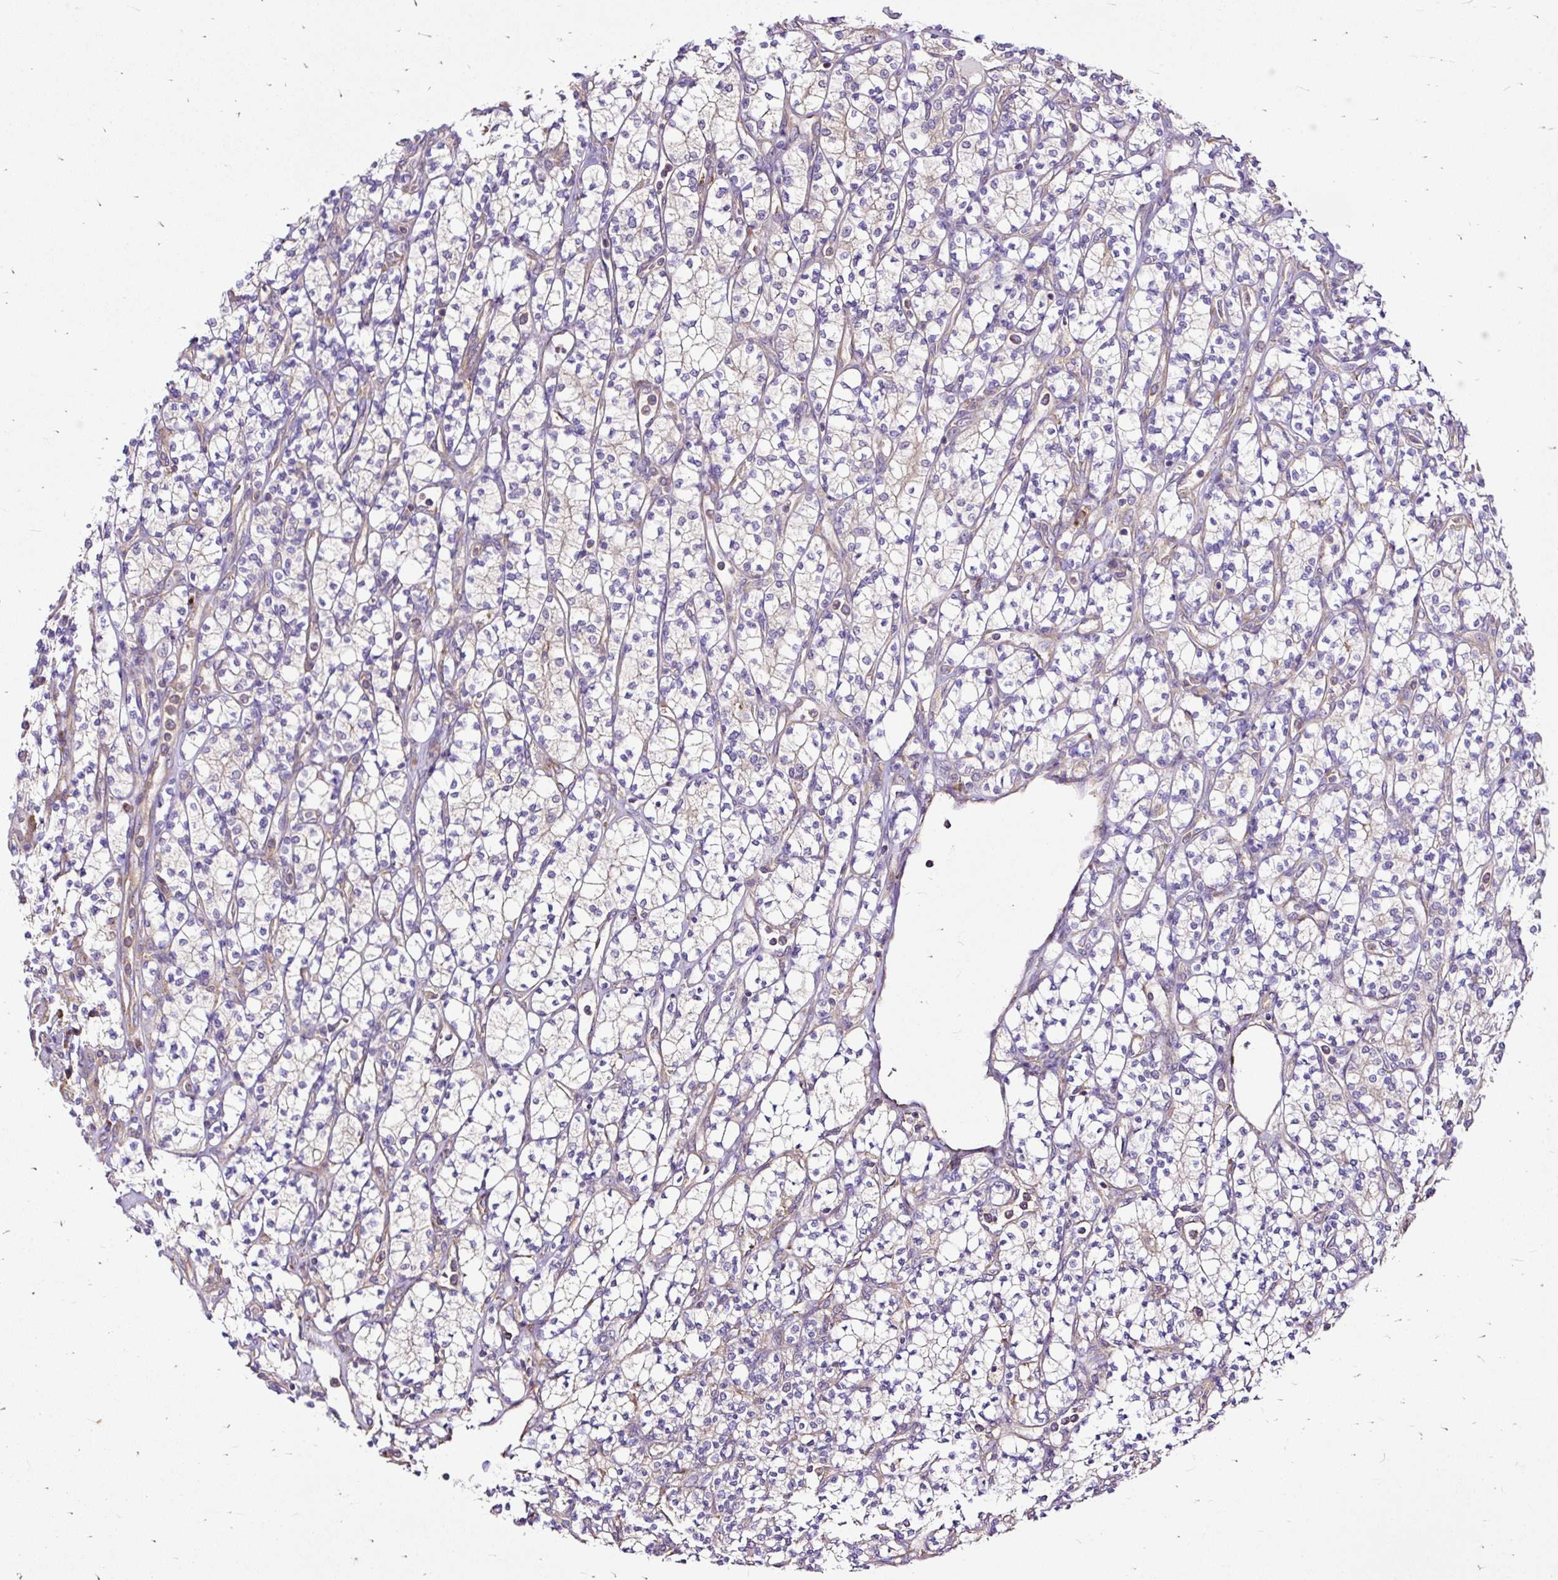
{"staining": {"intensity": "weak", "quantity": "<25%", "location": "cytoplasmic/membranous"}, "tissue": "renal cancer", "cell_type": "Tumor cells", "image_type": "cancer", "snomed": [{"axis": "morphology", "description": "Adenocarcinoma, NOS"}, {"axis": "topography", "description": "Kidney"}], "caption": "This is a micrograph of IHC staining of adenocarcinoma (renal), which shows no positivity in tumor cells.", "gene": "RPS5", "patient": {"sex": "male", "age": 77}}